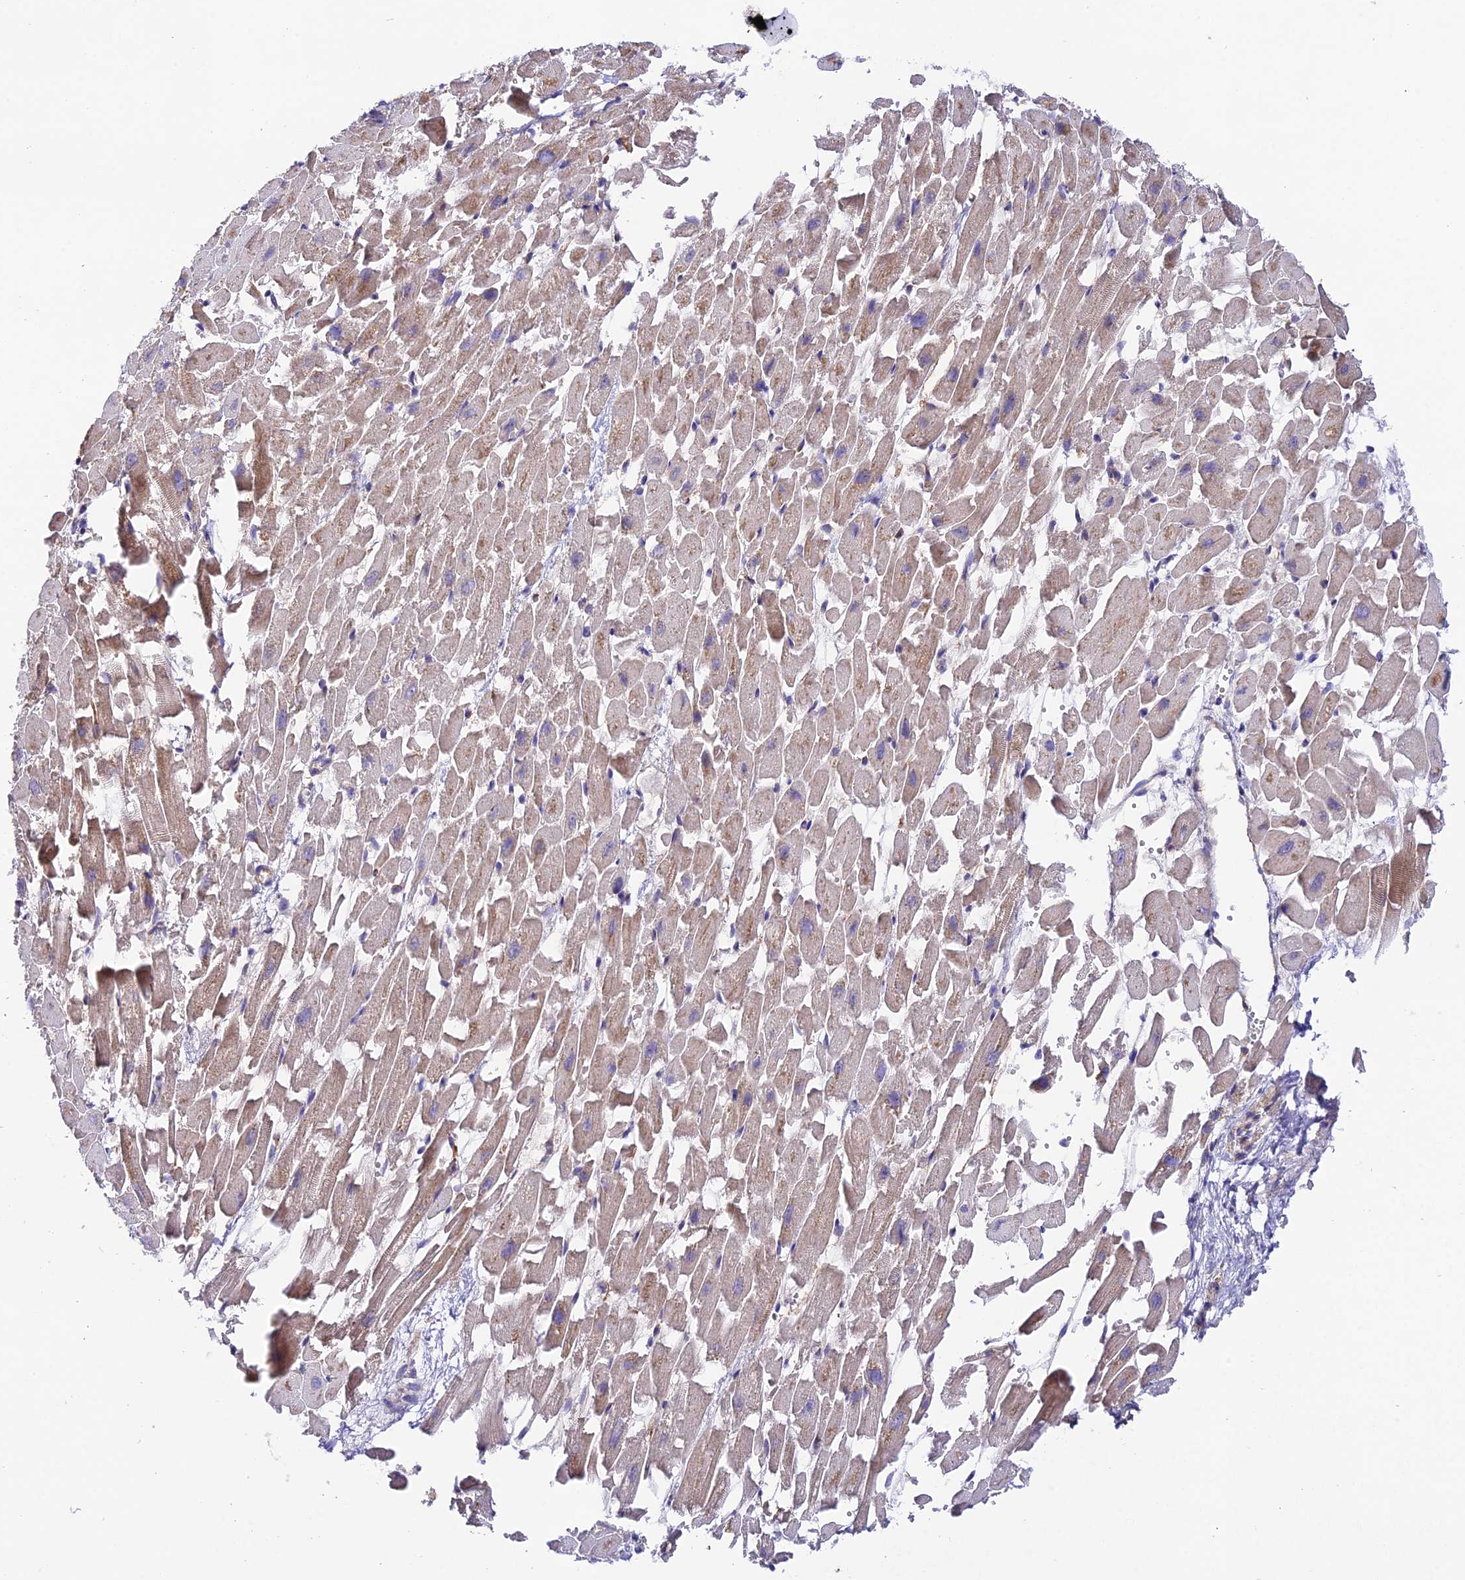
{"staining": {"intensity": "moderate", "quantity": "25%-75%", "location": "cytoplasmic/membranous"}, "tissue": "heart muscle", "cell_type": "Cardiomyocytes", "image_type": "normal", "snomed": [{"axis": "morphology", "description": "Normal tissue, NOS"}, {"axis": "topography", "description": "Heart"}], "caption": "Brown immunohistochemical staining in unremarkable human heart muscle exhibits moderate cytoplasmic/membranous positivity in about 25%-75% of cardiomyocytes.", "gene": "TRIM40", "patient": {"sex": "female", "age": 64}}